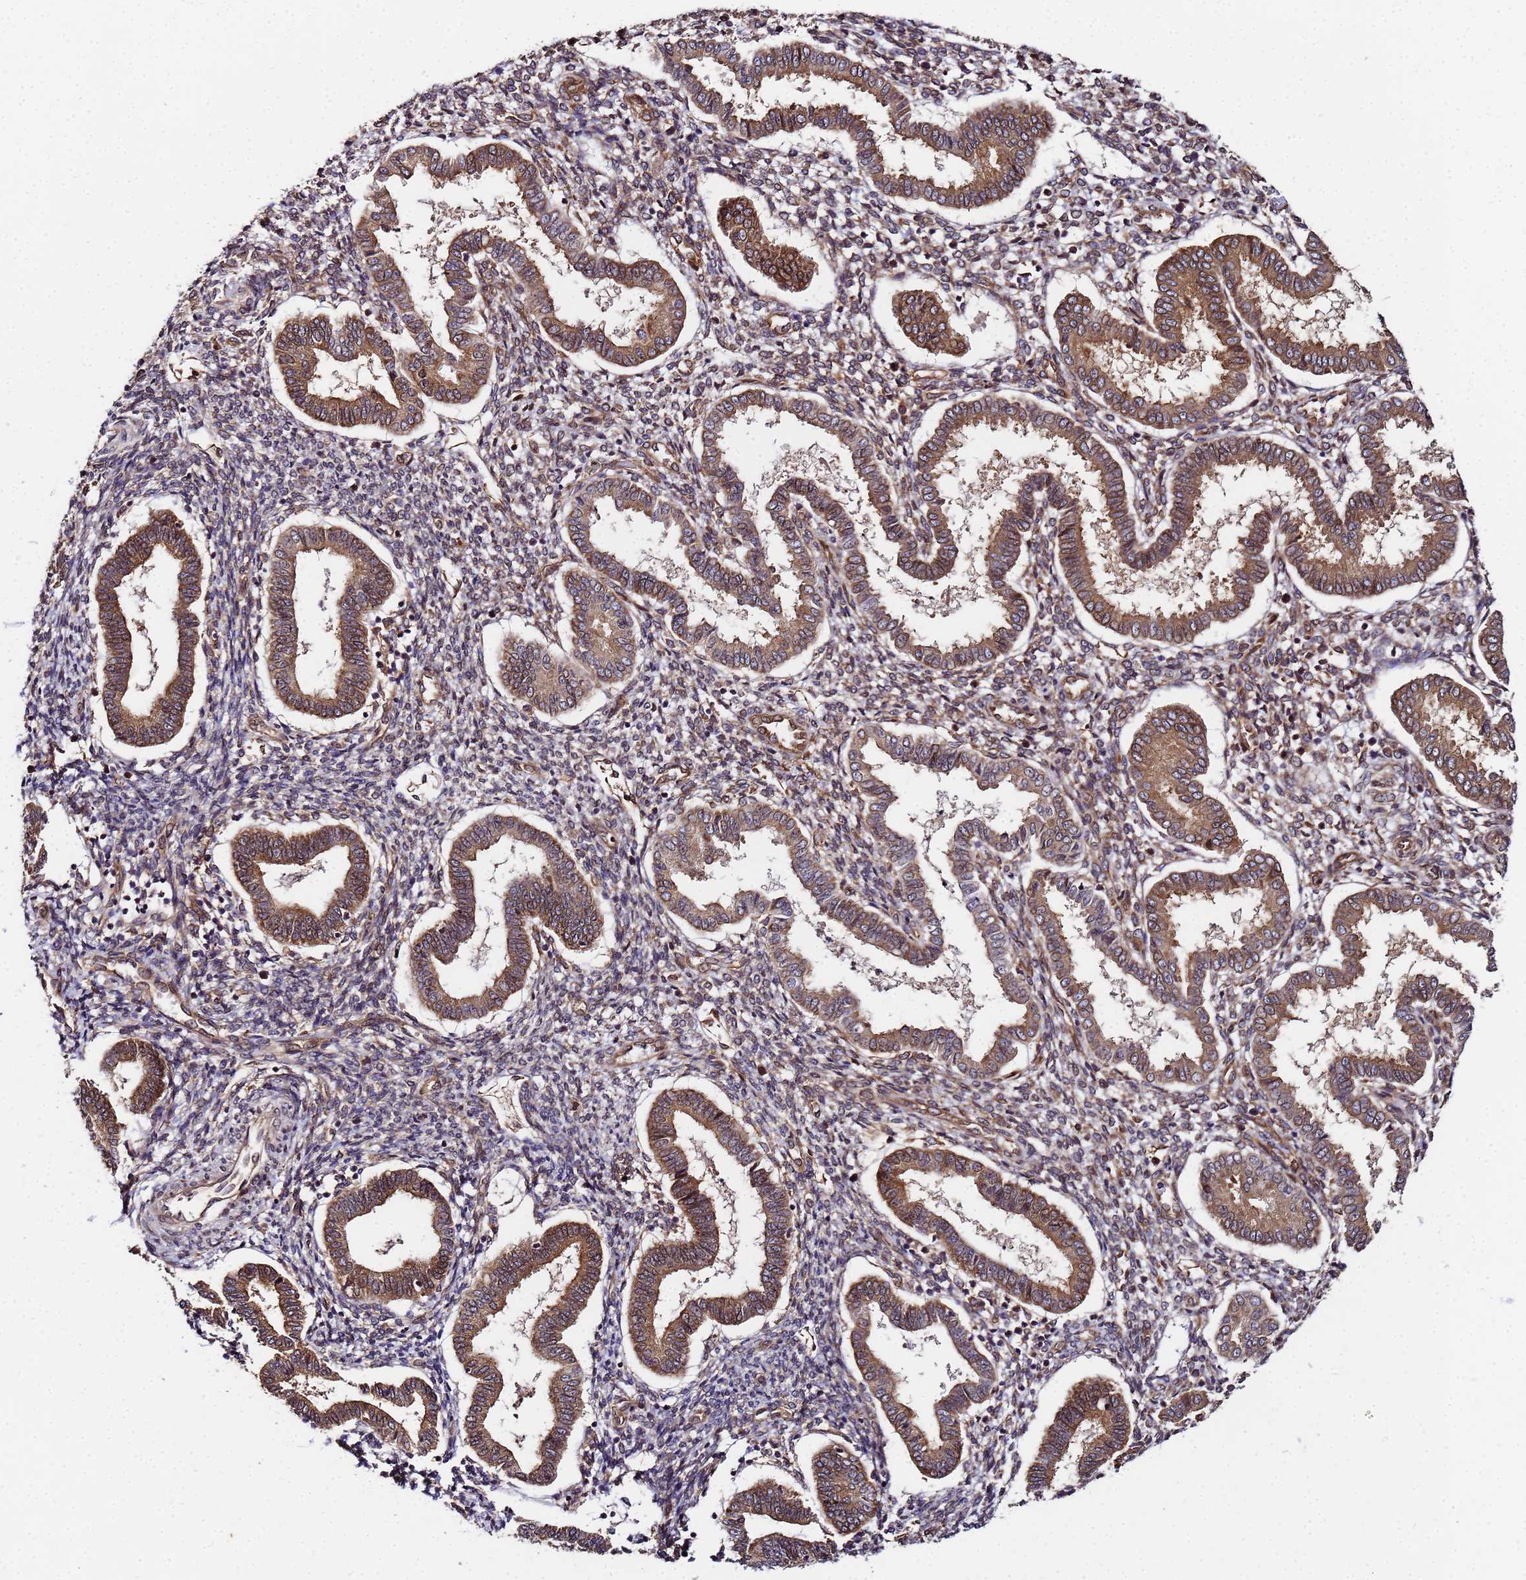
{"staining": {"intensity": "moderate", "quantity": "25%-75%", "location": "cytoplasmic/membranous"}, "tissue": "endometrium", "cell_type": "Cells in endometrial stroma", "image_type": "normal", "snomed": [{"axis": "morphology", "description": "Normal tissue, NOS"}, {"axis": "topography", "description": "Endometrium"}], "caption": "High-power microscopy captured an immunohistochemistry (IHC) micrograph of benign endometrium, revealing moderate cytoplasmic/membranous positivity in approximately 25%-75% of cells in endometrial stroma.", "gene": "UNC93B1", "patient": {"sex": "female", "age": 24}}